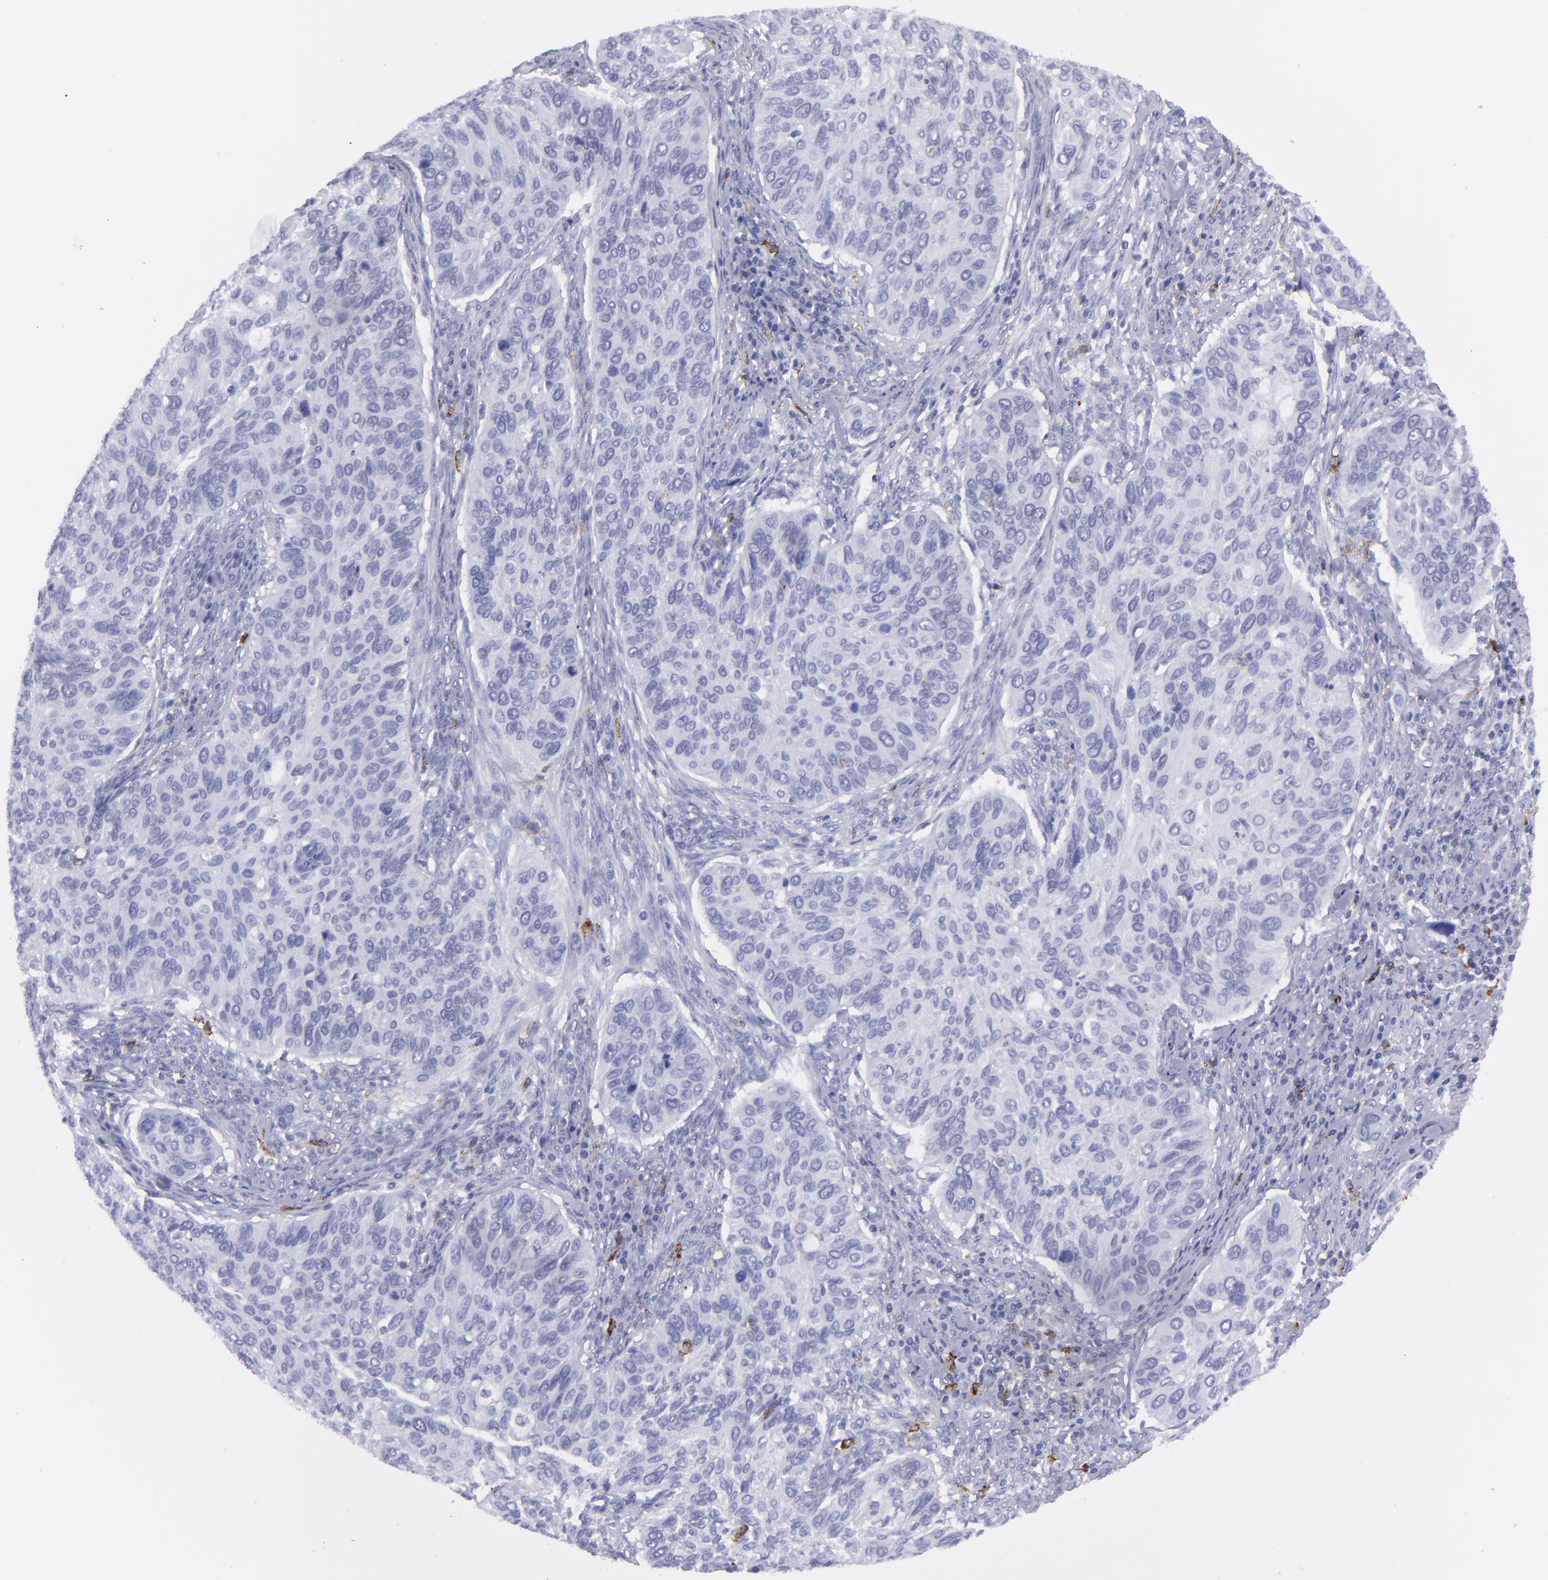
{"staining": {"intensity": "negative", "quantity": "none", "location": "none"}, "tissue": "cervical cancer", "cell_type": "Tumor cells", "image_type": "cancer", "snomed": [{"axis": "morphology", "description": "Adenocarcinoma, NOS"}, {"axis": "topography", "description": "Cervix"}], "caption": "Tumor cells are negative for brown protein staining in cervical cancer (adenocarcinoma).", "gene": "SELPLG", "patient": {"sex": "female", "age": 29}}